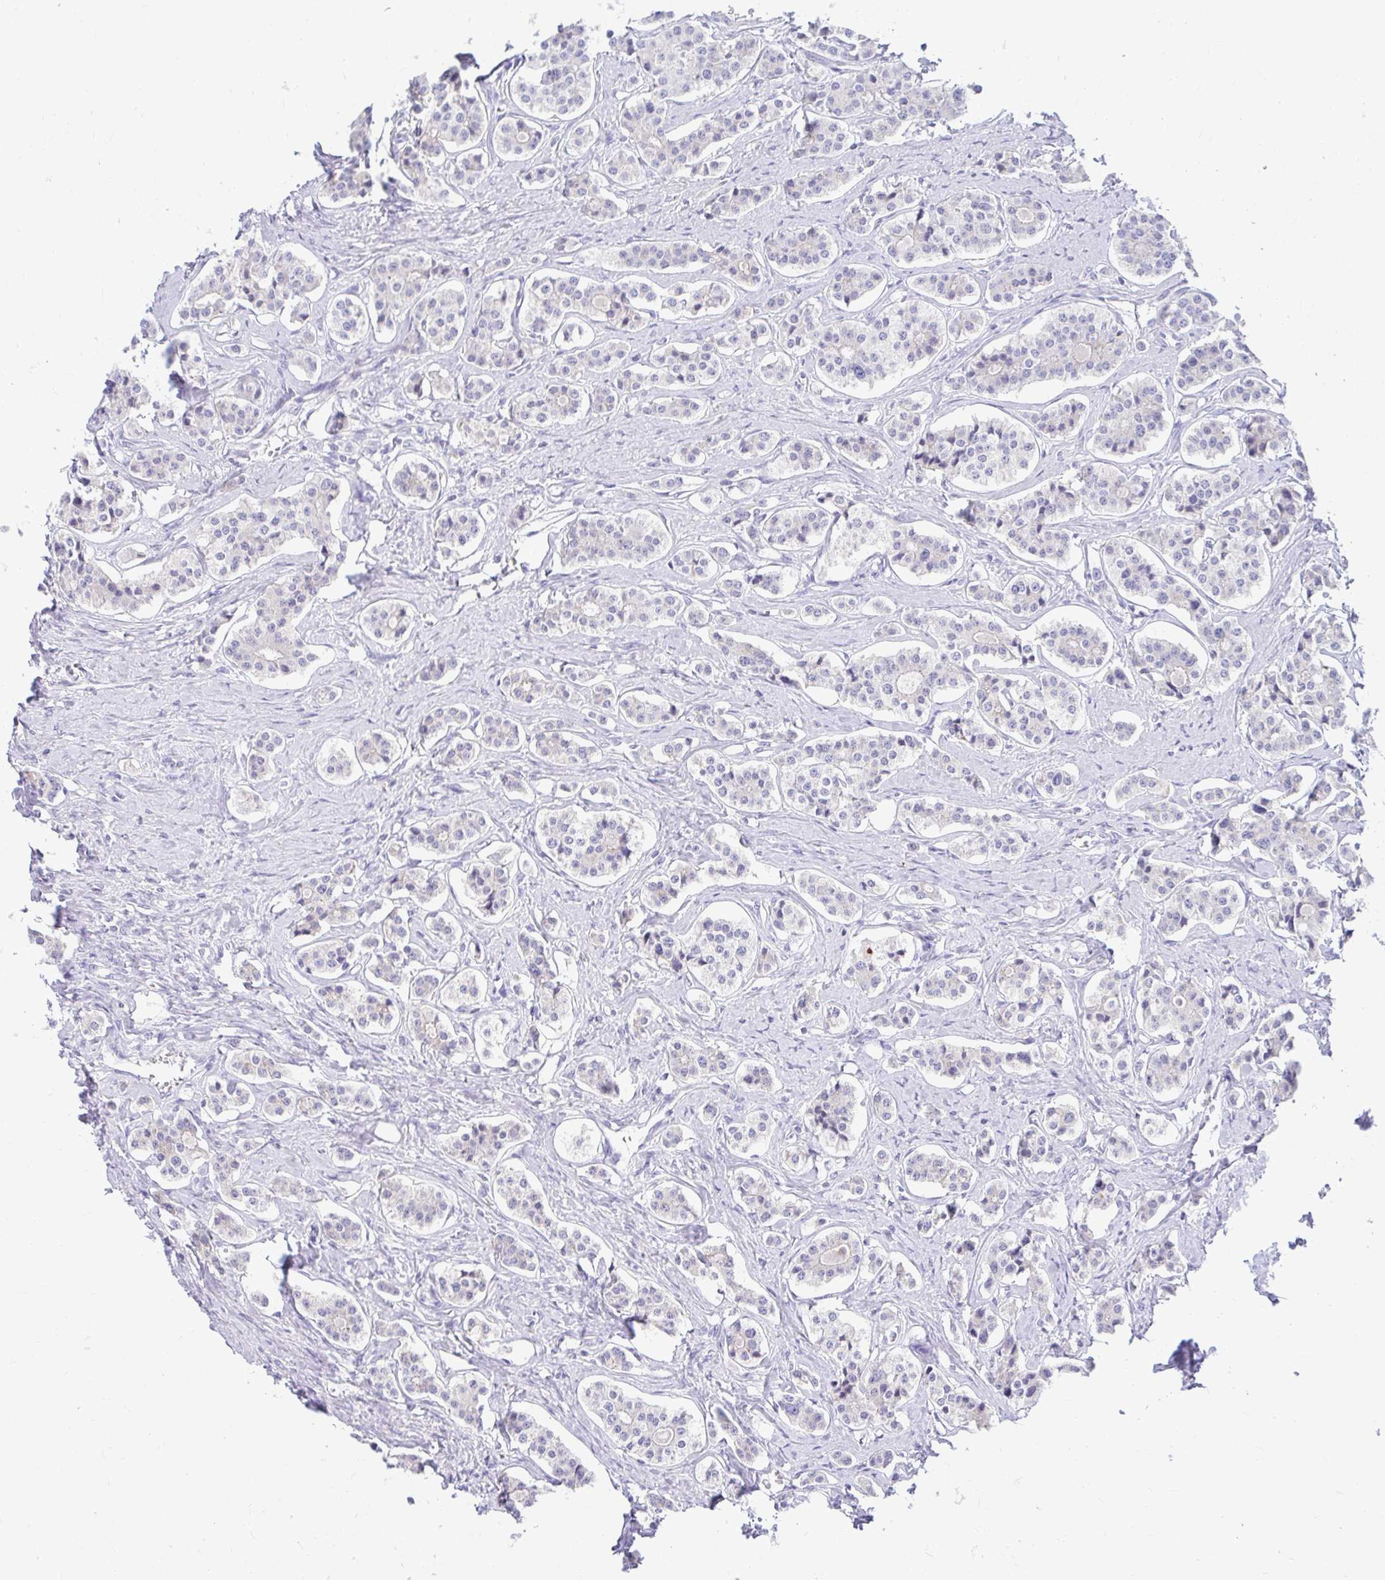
{"staining": {"intensity": "negative", "quantity": "none", "location": "none"}, "tissue": "carcinoid", "cell_type": "Tumor cells", "image_type": "cancer", "snomed": [{"axis": "morphology", "description": "Carcinoid, malignant, NOS"}, {"axis": "topography", "description": "Small intestine"}], "caption": "Micrograph shows no protein expression in tumor cells of carcinoid tissue. (DAB immunohistochemistry with hematoxylin counter stain).", "gene": "PKN3", "patient": {"sex": "male", "age": 63}}